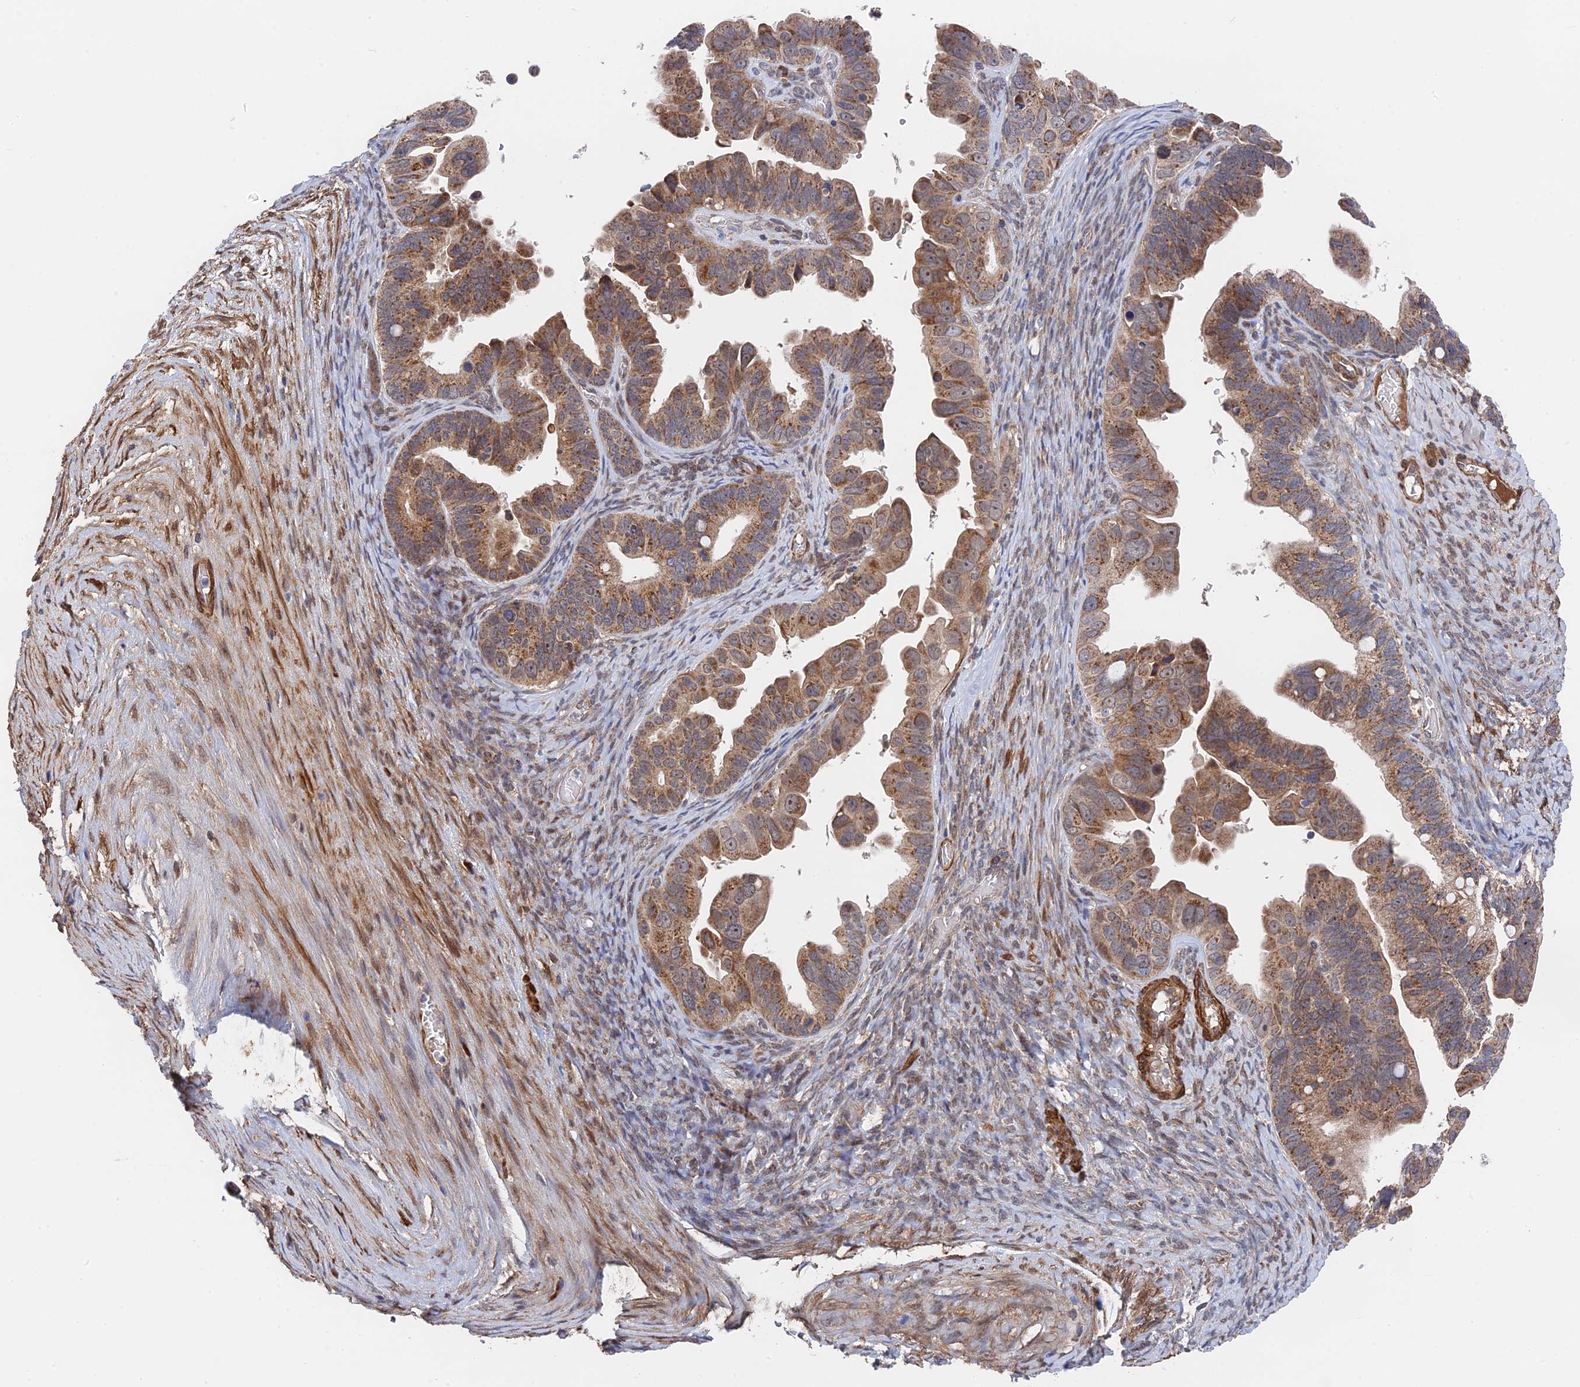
{"staining": {"intensity": "moderate", "quantity": ">75%", "location": "cytoplasmic/membranous"}, "tissue": "ovarian cancer", "cell_type": "Tumor cells", "image_type": "cancer", "snomed": [{"axis": "morphology", "description": "Cystadenocarcinoma, serous, NOS"}, {"axis": "topography", "description": "Ovary"}], "caption": "Ovarian serous cystadenocarcinoma tissue reveals moderate cytoplasmic/membranous positivity in approximately >75% of tumor cells (DAB (3,3'-diaminobenzidine) = brown stain, brightfield microscopy at high magnification).", "gene": "ZNF320", "patient": {"sex": "female", "age": 56}}